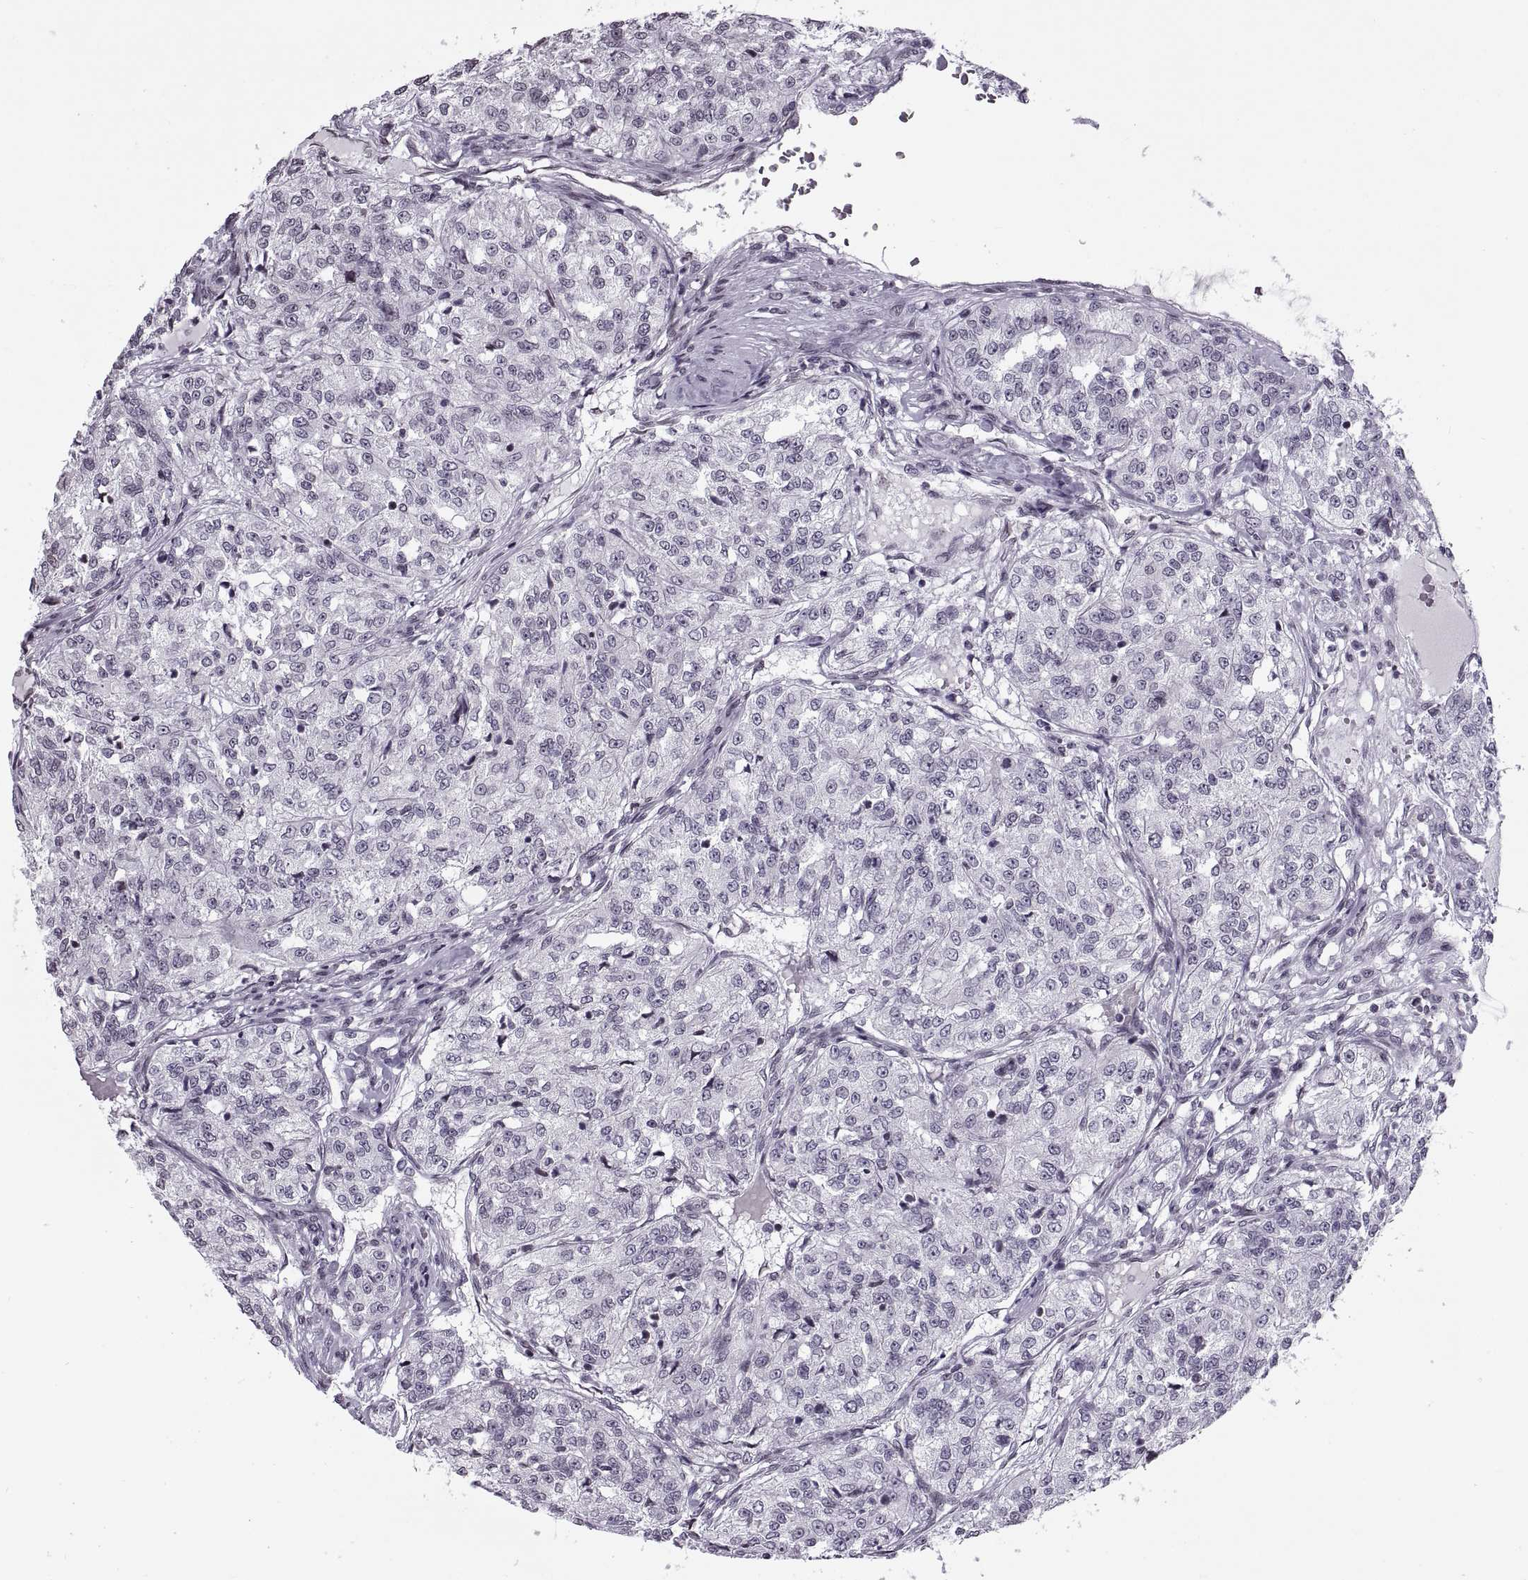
{"staining": {"intensity": "negative", "quantity": "none", "location": "none"}, "tissue": "renal cancer", "cell_type": "Tumor cells", "image_type": "cancer", "snomed": [{"axis": "morphology", "description": "Adenocarcinoma, NOS"}, {"axis": "topography", "description": "Kidney"}], "caption": "Immunohistochemistry of renal adenocarcinoma reveals no staining in tumor cells.", "gene": "H1-8", "patient": {"sex": "female", "age": 63}}